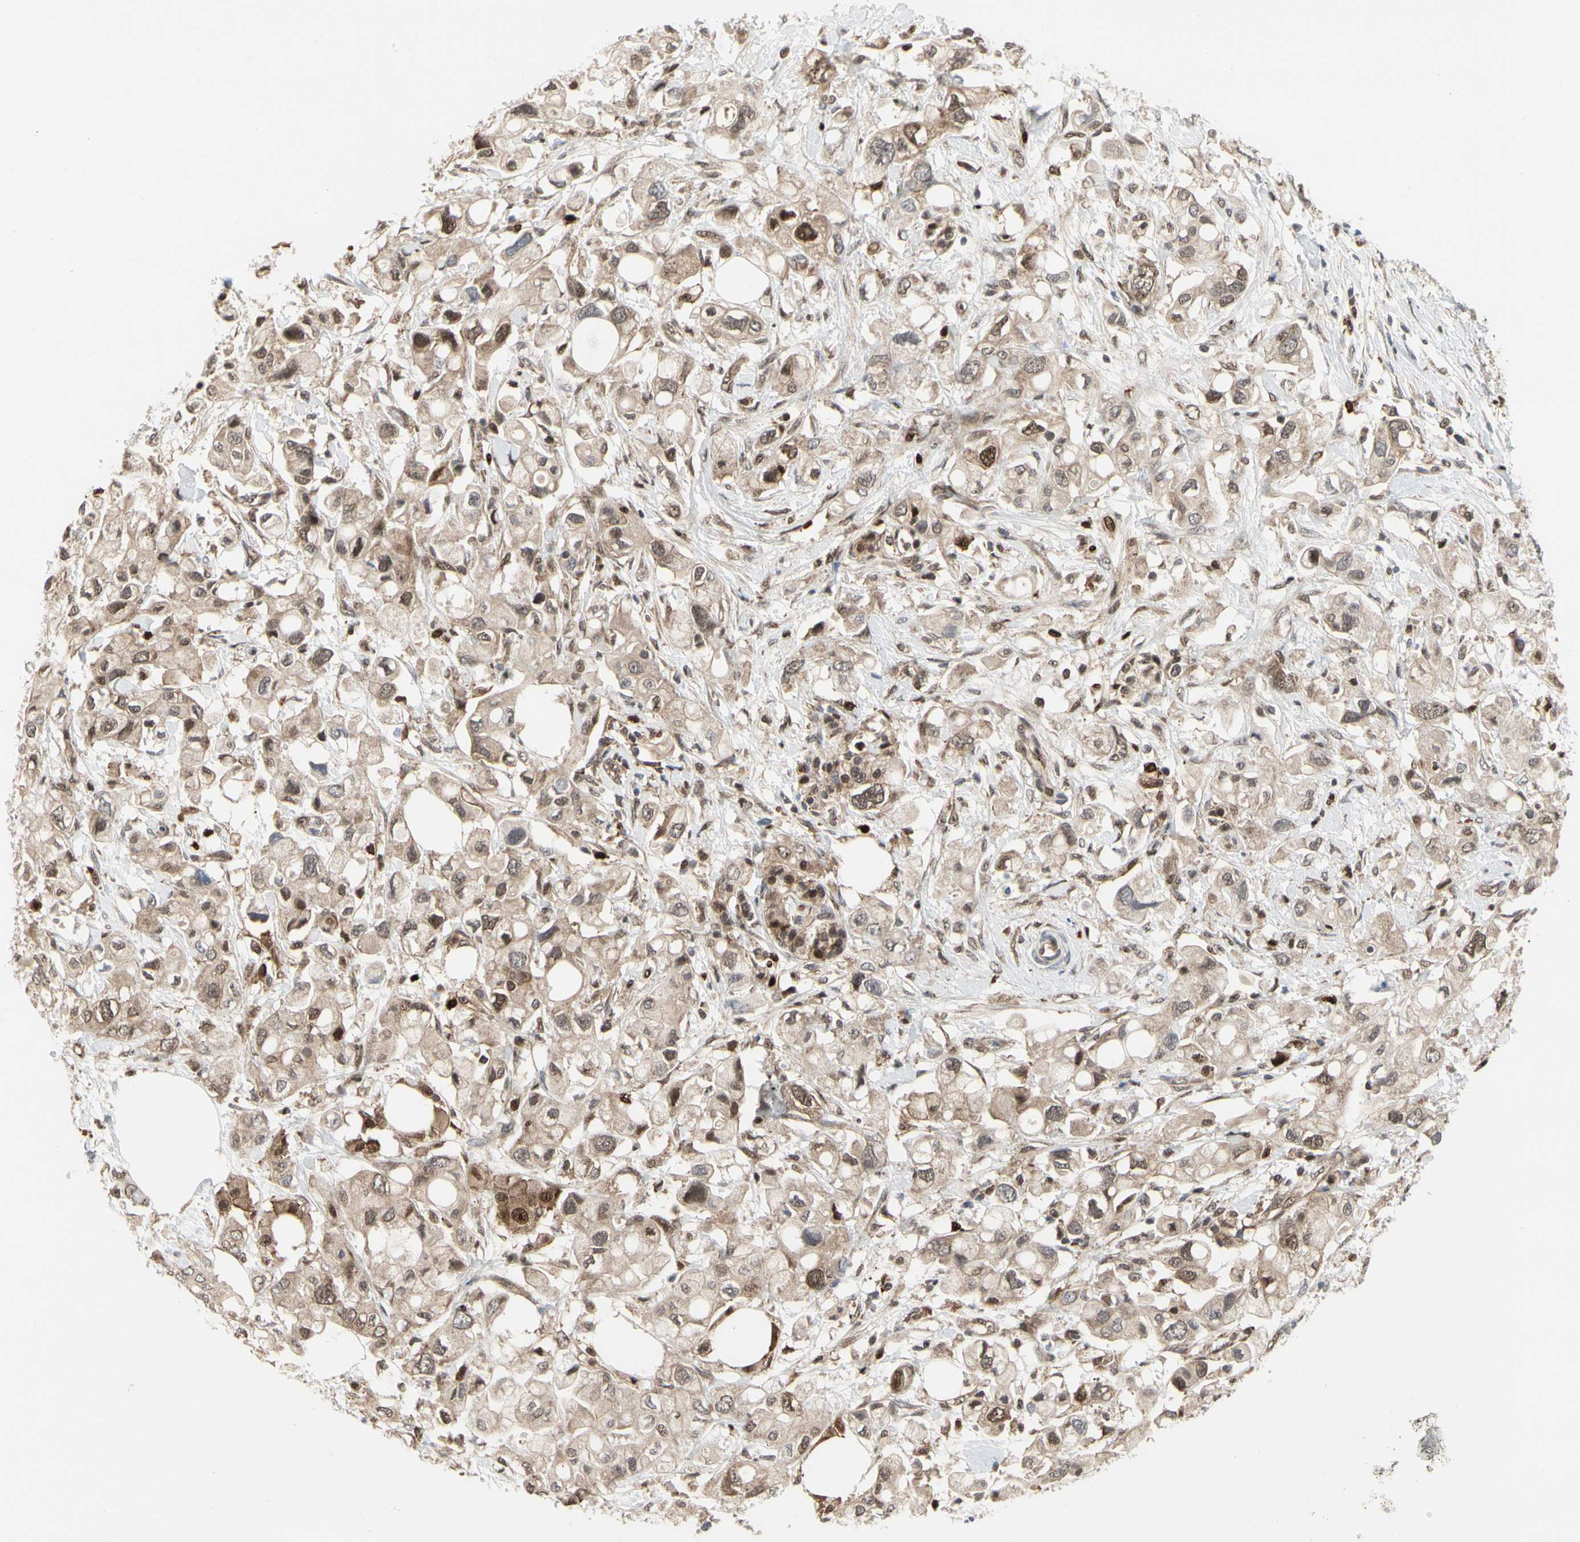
{"staining": {"intensity": "weak", "quantity": ">75%", "location": "cytoplasmic/membranous,nuclear"}, "tissue": "pancreatic cancer", "cell_type": "Tumor cells", "image_type": "cancer", "snomed": [{"axis": "morphology", "description": "Adenocarcinoma, NOS"}, {"axis": "topography", "description": "Pancreas"}], "caption": "A brown stain shows weak cytoplasmic/membranous and nuclear staining of a protein in pancreatic adenocarcinoma tumor cells.", "gene": "CDK5", "patient": {"sex": "female", "age": 56}}